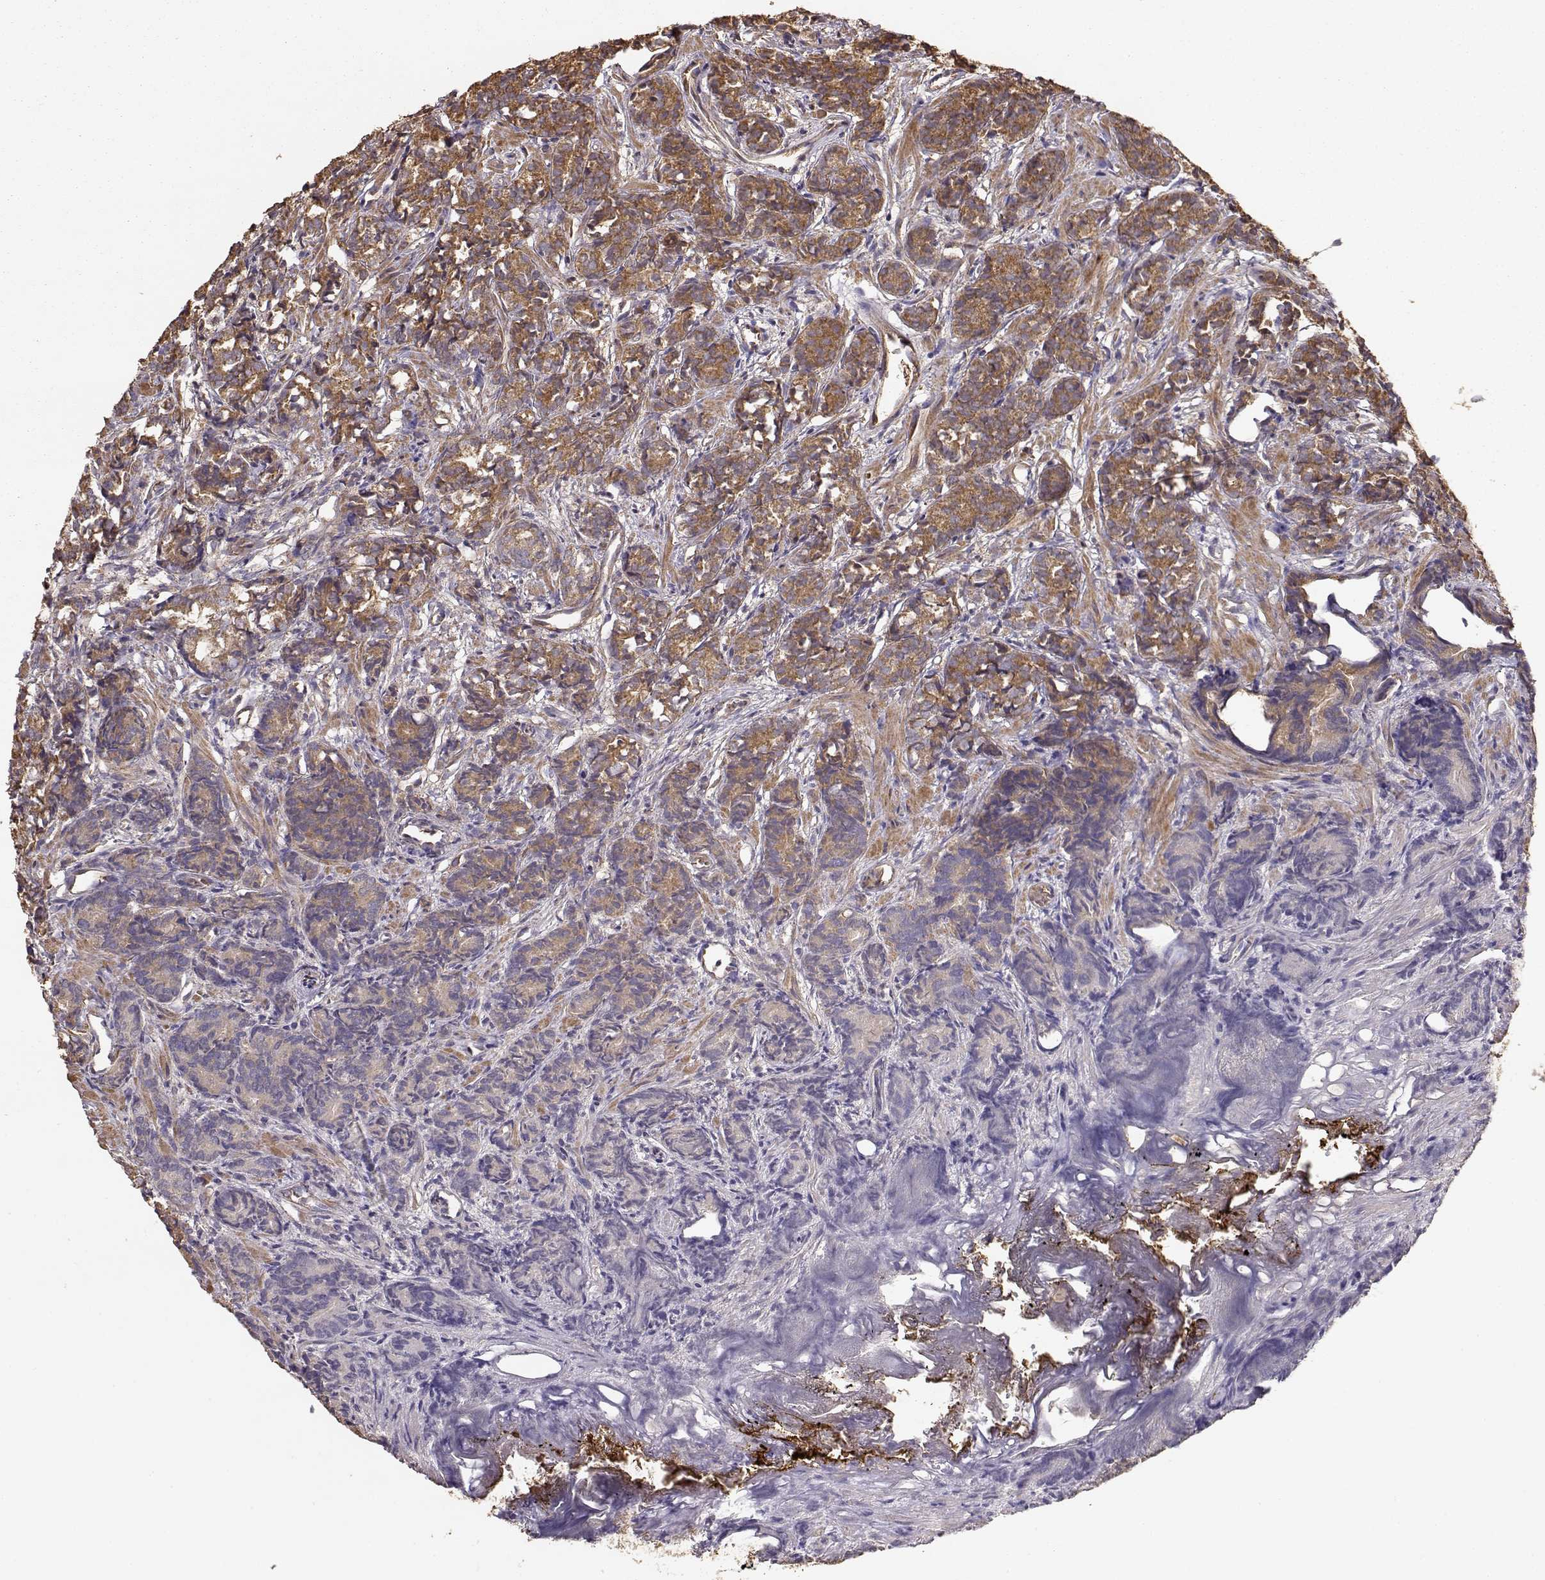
{"staining": {"intensity": "moderate", "quantity": "25%-75%", "location": "cytoplasmic/membranous"}, "tissue": "prostate cancer", "cell_type": "Tumor cells", "image_type": "cancer", "snomed": [{"axis": "morphology", "description": "Adenocarcinoma, High grade"}, {"axis": "topography", "description": "Prostate"}], "caption": "A brown stain shows moderate cytoplasmic/membranous expression of a protein in human adenocarcinoma (high-grade) (prostate) tumor cells.", "gene": "TARS3", "patient": {"sex": "male", "age": 84}}